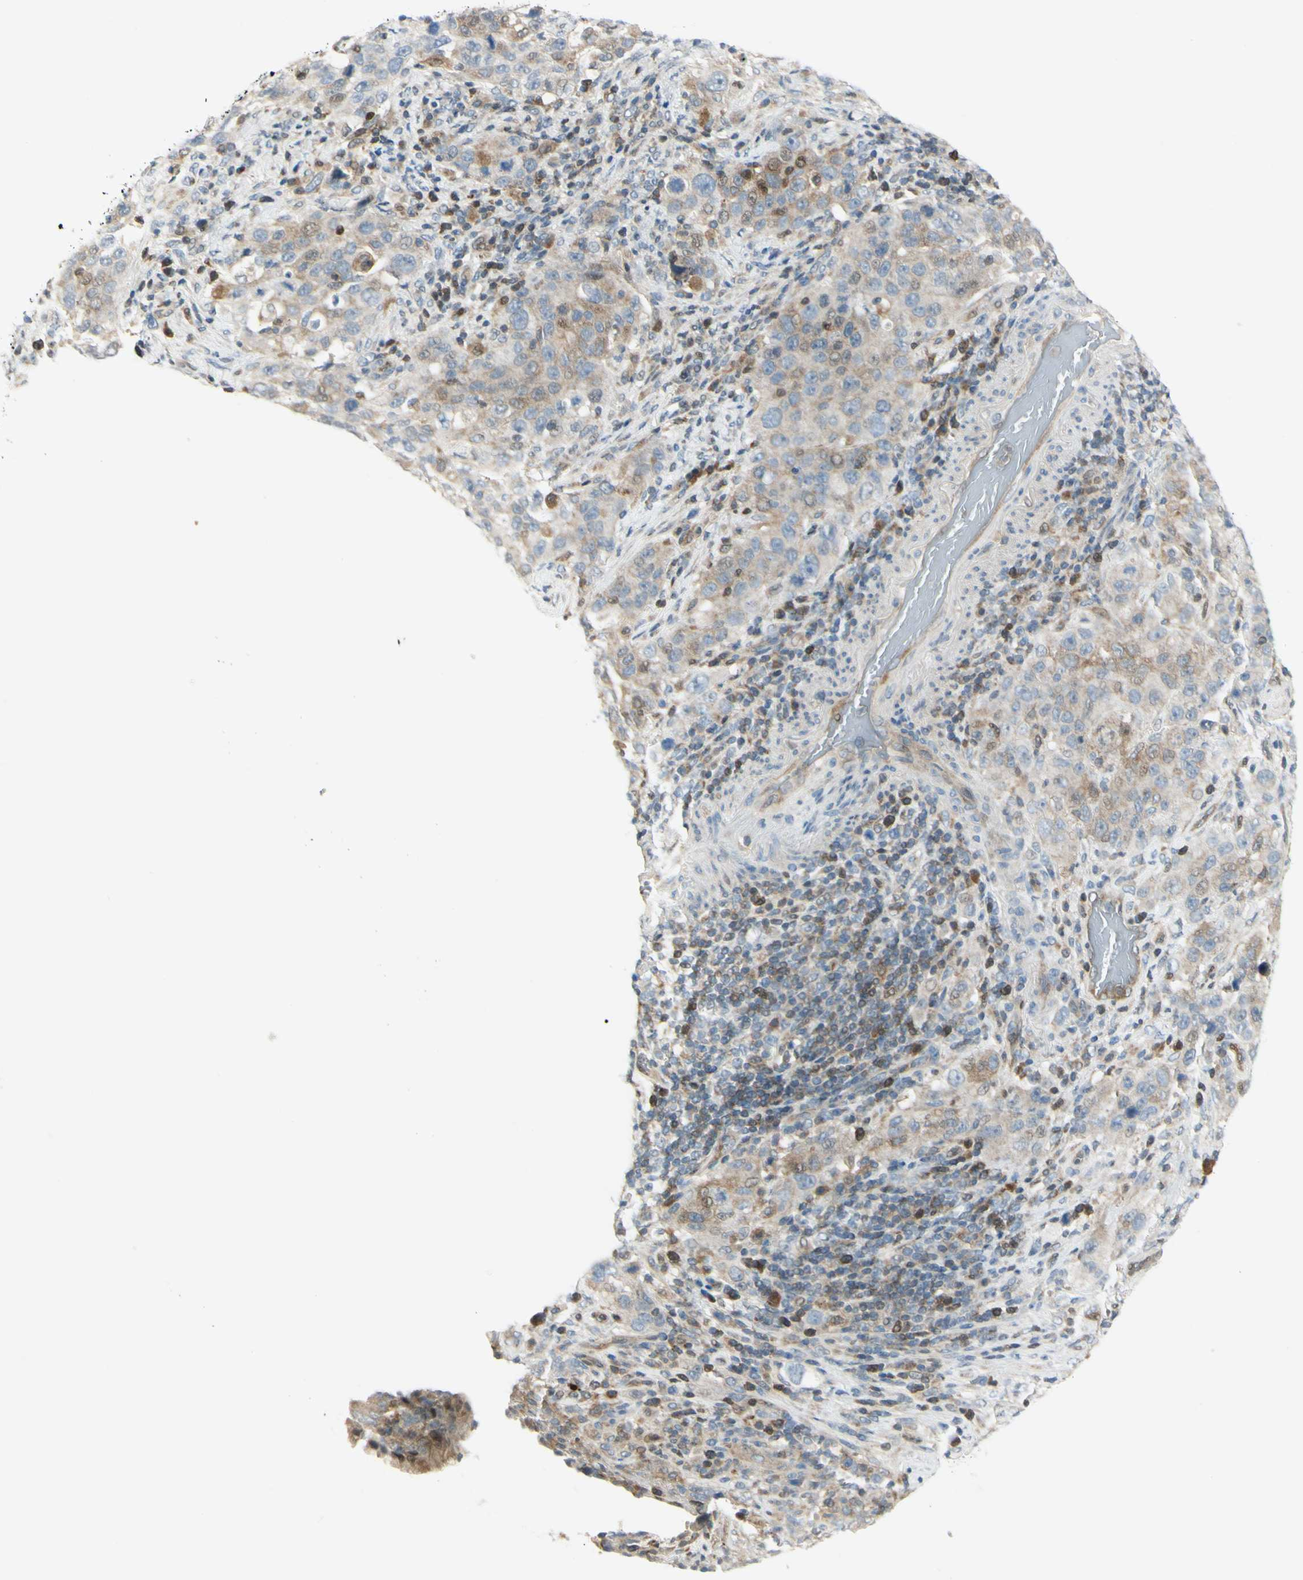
{"staining": {"intensity": "moderate", "quantity": ">75%", "location": "cytoplasmic/membranous"}, "tissue": "stomach cancer", "cell_type": "Tumor cells", "image_type": "cancer", "snomed": [{"axis": "morphology", "description": "Normal tissue, NOS"}, {"axis": "morphology", "description": "Adenocarcinoma, NOS"}, {"axis": "topography", "description": "Stomach"}], "caption": "IHC micrograph of human stomach adenocarcinoma stained for a protein (brown), which demonstrates medium levels of moderate cytoplasmic/membranous positivity in approximately >75% of tumor cells.", "gene": "C1orf159", "patient": {"sex": "male", "age": 48}}